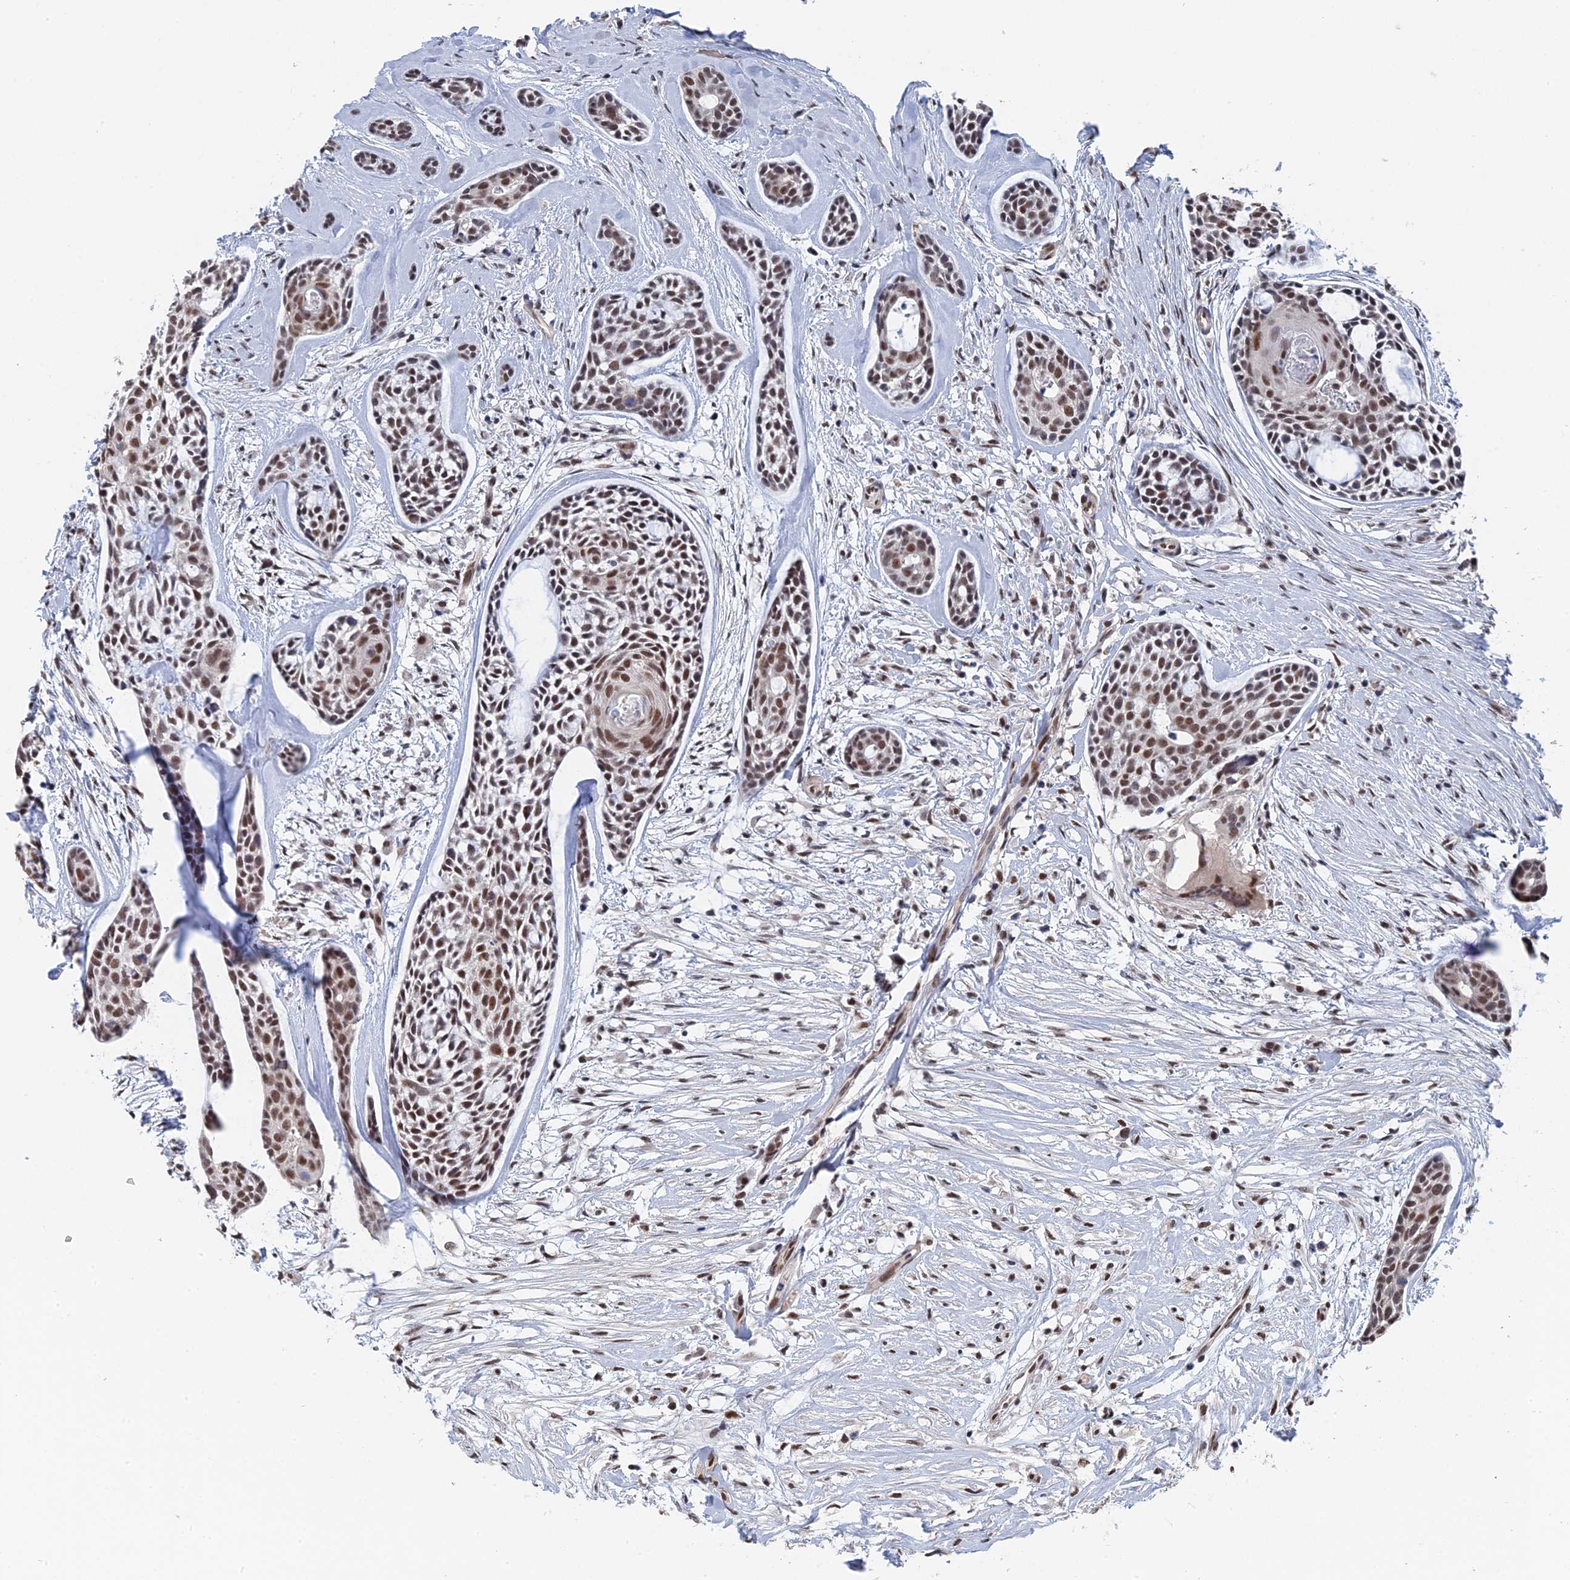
{"staining": {"intensity": "moderate", "quantity": ">75%", "location": "nuclear"}, "tissue": "head and neck cancer", "cell_type": "Tumor cells", "image_type": "cancer", "snomed": [{"axis": "morphology", "description": "Adenocarcinoma, NOS"}, {"axis": "topography", "description": "Subcutis"}, {"axis": "topography", "description": "Head-Neck"}], "caption": "Brown immunohistochemical staining in human head and neck adenocarcinoma displays moderate nuclear expression in about >75% of tumor cells.", "gene": "TSSC4", "patient": {"sex": "female", "age": 73}}